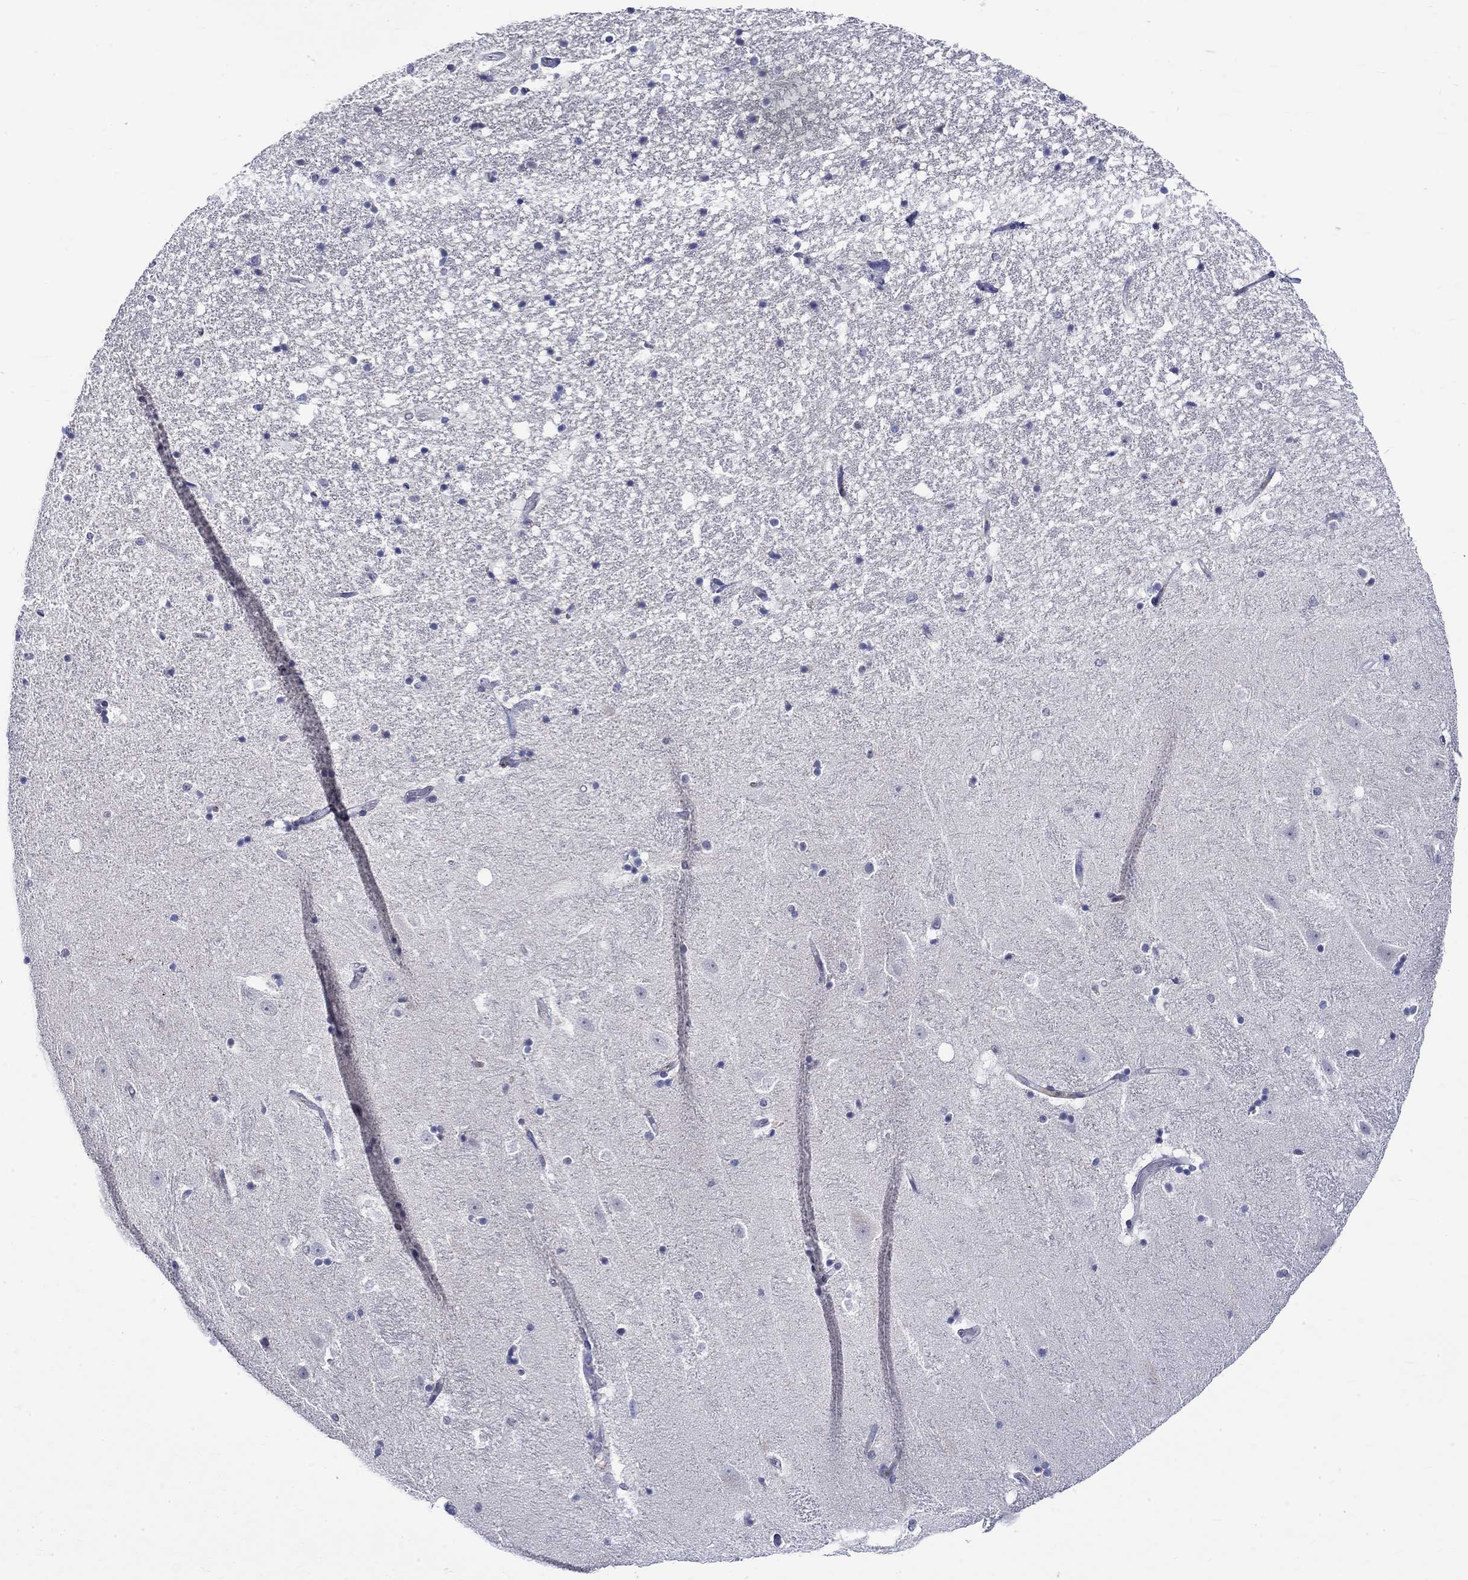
{"staining": {"intensity": "negative", "quantity": "none", "location": "none"}, "tissue": "hippocampus", "cell_type": "Glial cells", "image_type": "normal", "snomed": [{"axis": "morphology", "description": "Normal tissue, NOS"}, {"axis": "topography", "description": "Hippocampus"}], "caption": "Immunohistochemistry (IHC) image of benign hippocampus: hippocampus stained with DAB (3,3'-diaminobenzidine) demonstrates no significant protein staining in glial cells.", "gene": "ST6GALNAC1", "patient": {"sex": "male", "age": 49}}